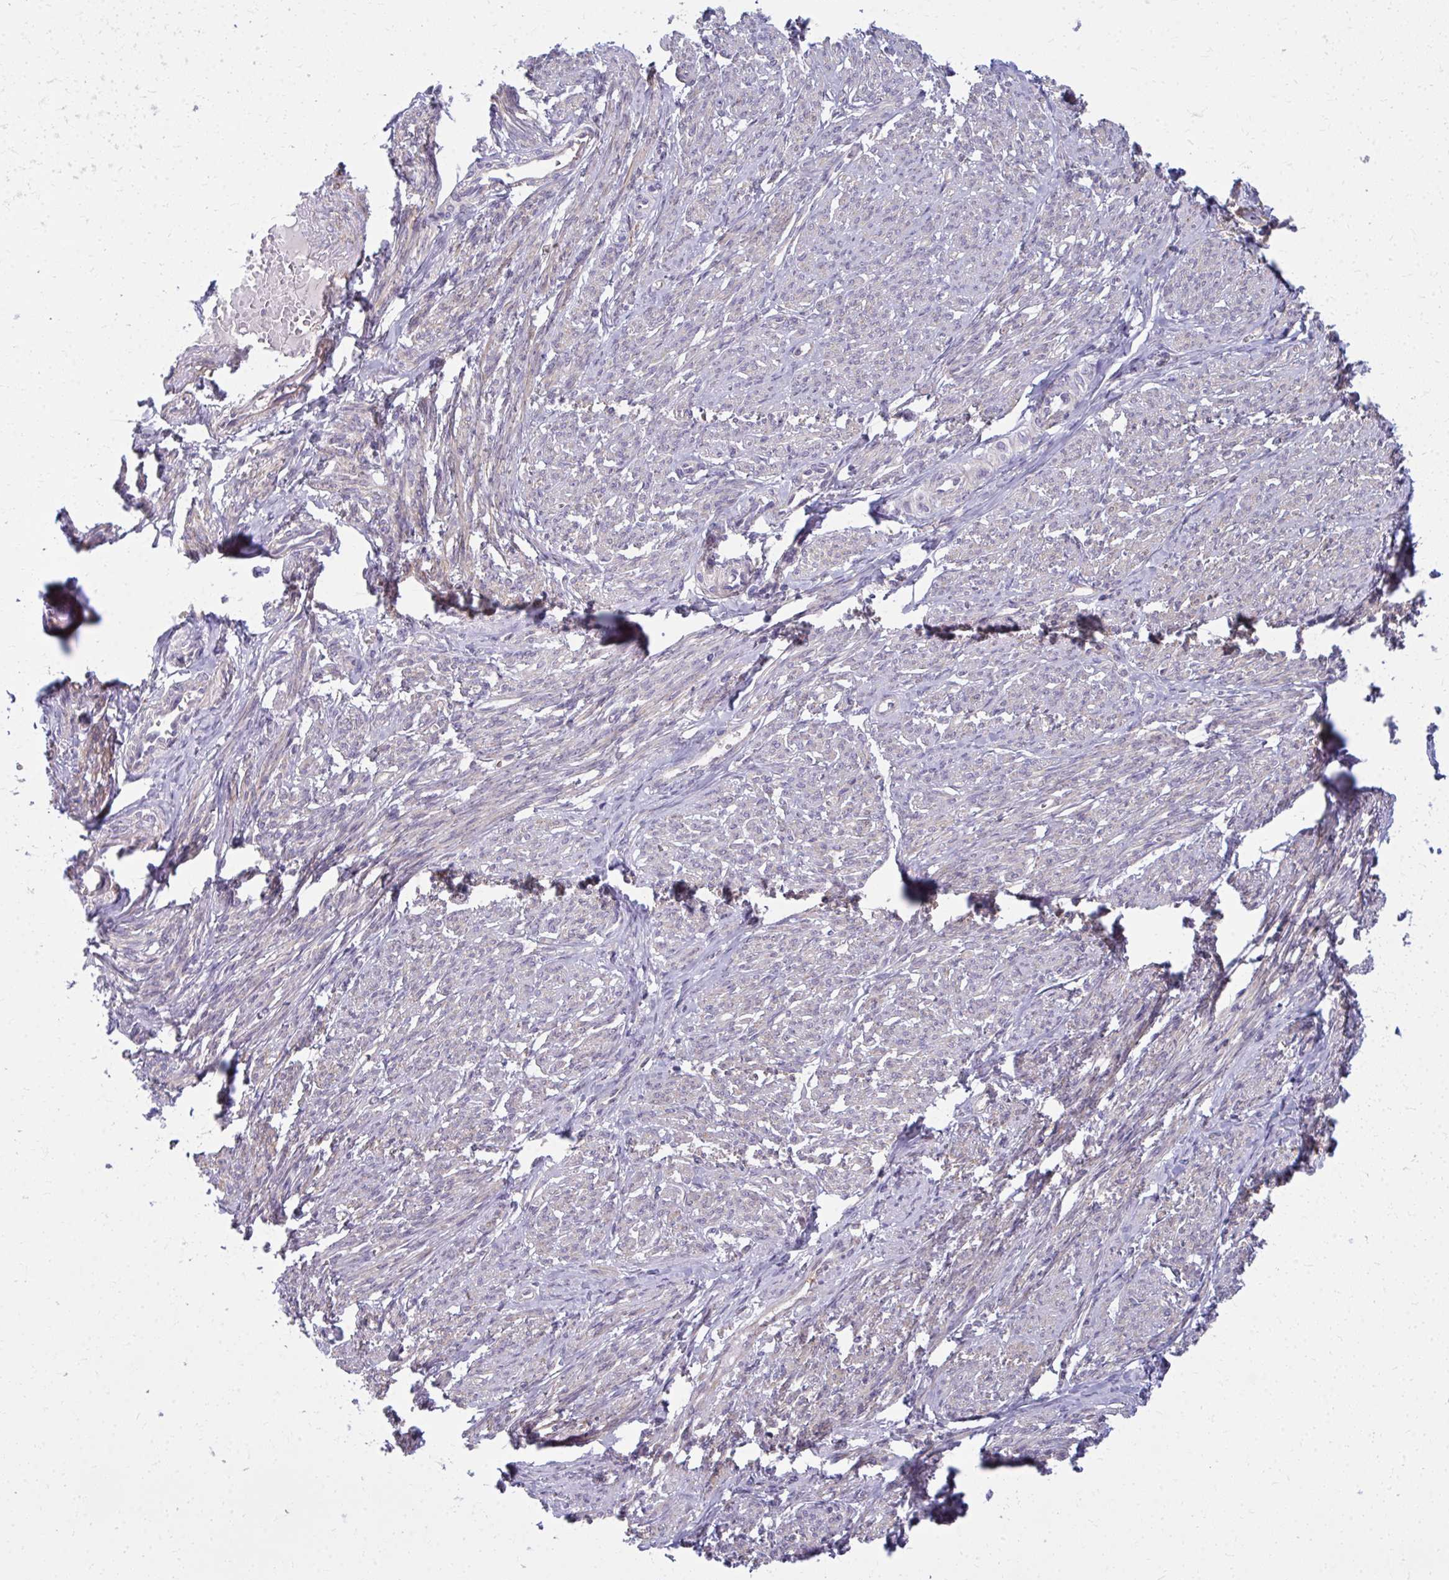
{"staining": {"intensity": "moderate", "quantity": "25%-75%", "location": "cytoplasmic/membranous"}, "tissue": "smooth muscle", "cell_type": "Smooth muscle cells", "image_type": "normal", "snomed": [{"axis": "morphology", "description": "Normal tissue, NOS"}, {"axis": "topography", "description": "Smooth muscle"}], "caption": "A brown stain labels moderate cytoplasmic/membranous expression of a protein in smooth muscle cells of normal smooth muscle.", "gene": "CEMP1", "patient": {"sex": "female", "age": 65}}